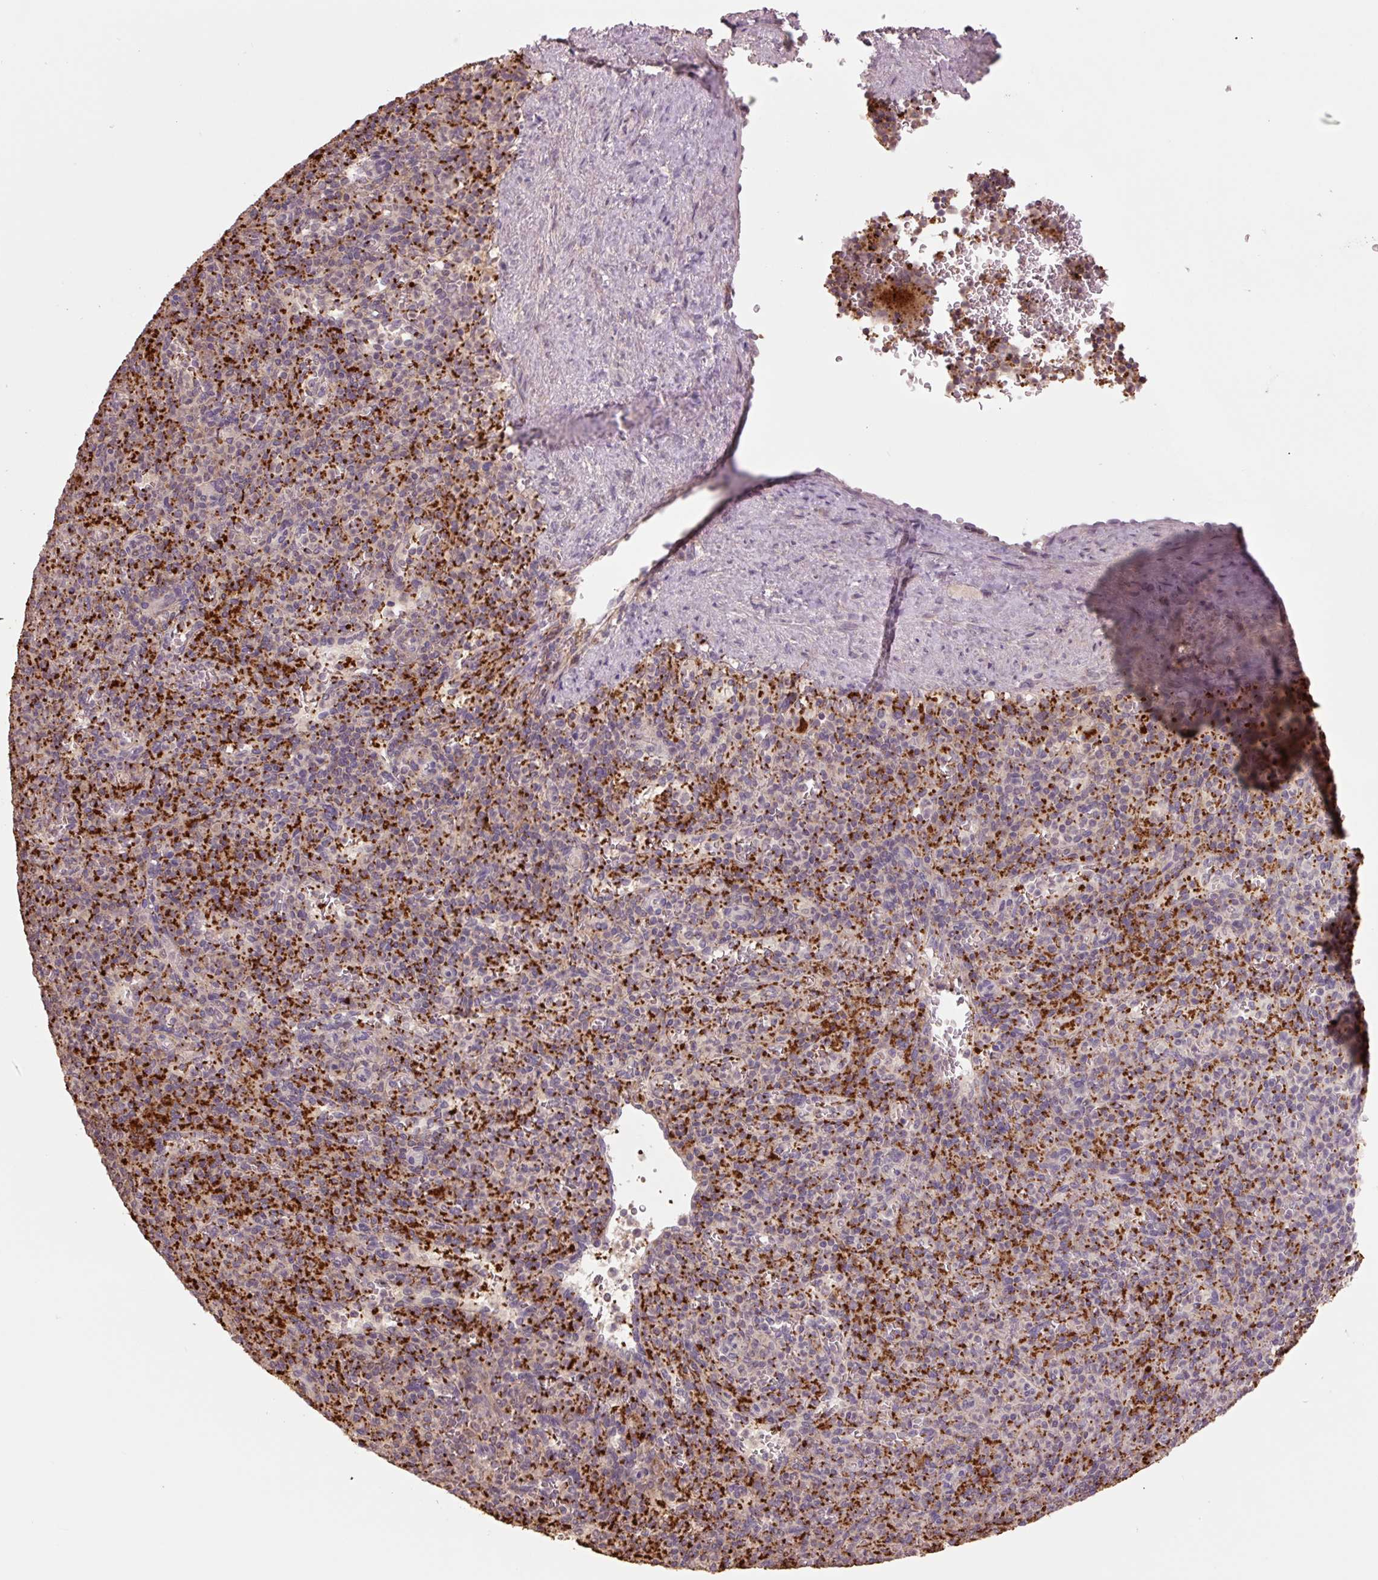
{"staining": {"intensity": "strong", "quantity": "25%-75%", "location": "cytoplasmic/membranous"}, "tissue": "spleen", "cell_type": "Cells in red pulp", "image_type": "normal", "snomed": [{"axis": "morphology", "description": "Normal tissue, NOS"}, {"axis": "topography", "description": "Spleen"}], "caption": "Immunohistochemistry (DAB) staining of benign spleen displays strong cytoplasmic/membranous protein expression in approximately 25%-75% of cells in red pulp.", "gene": "TMEM160", "patient": {"sex": "female", "age": 74}}